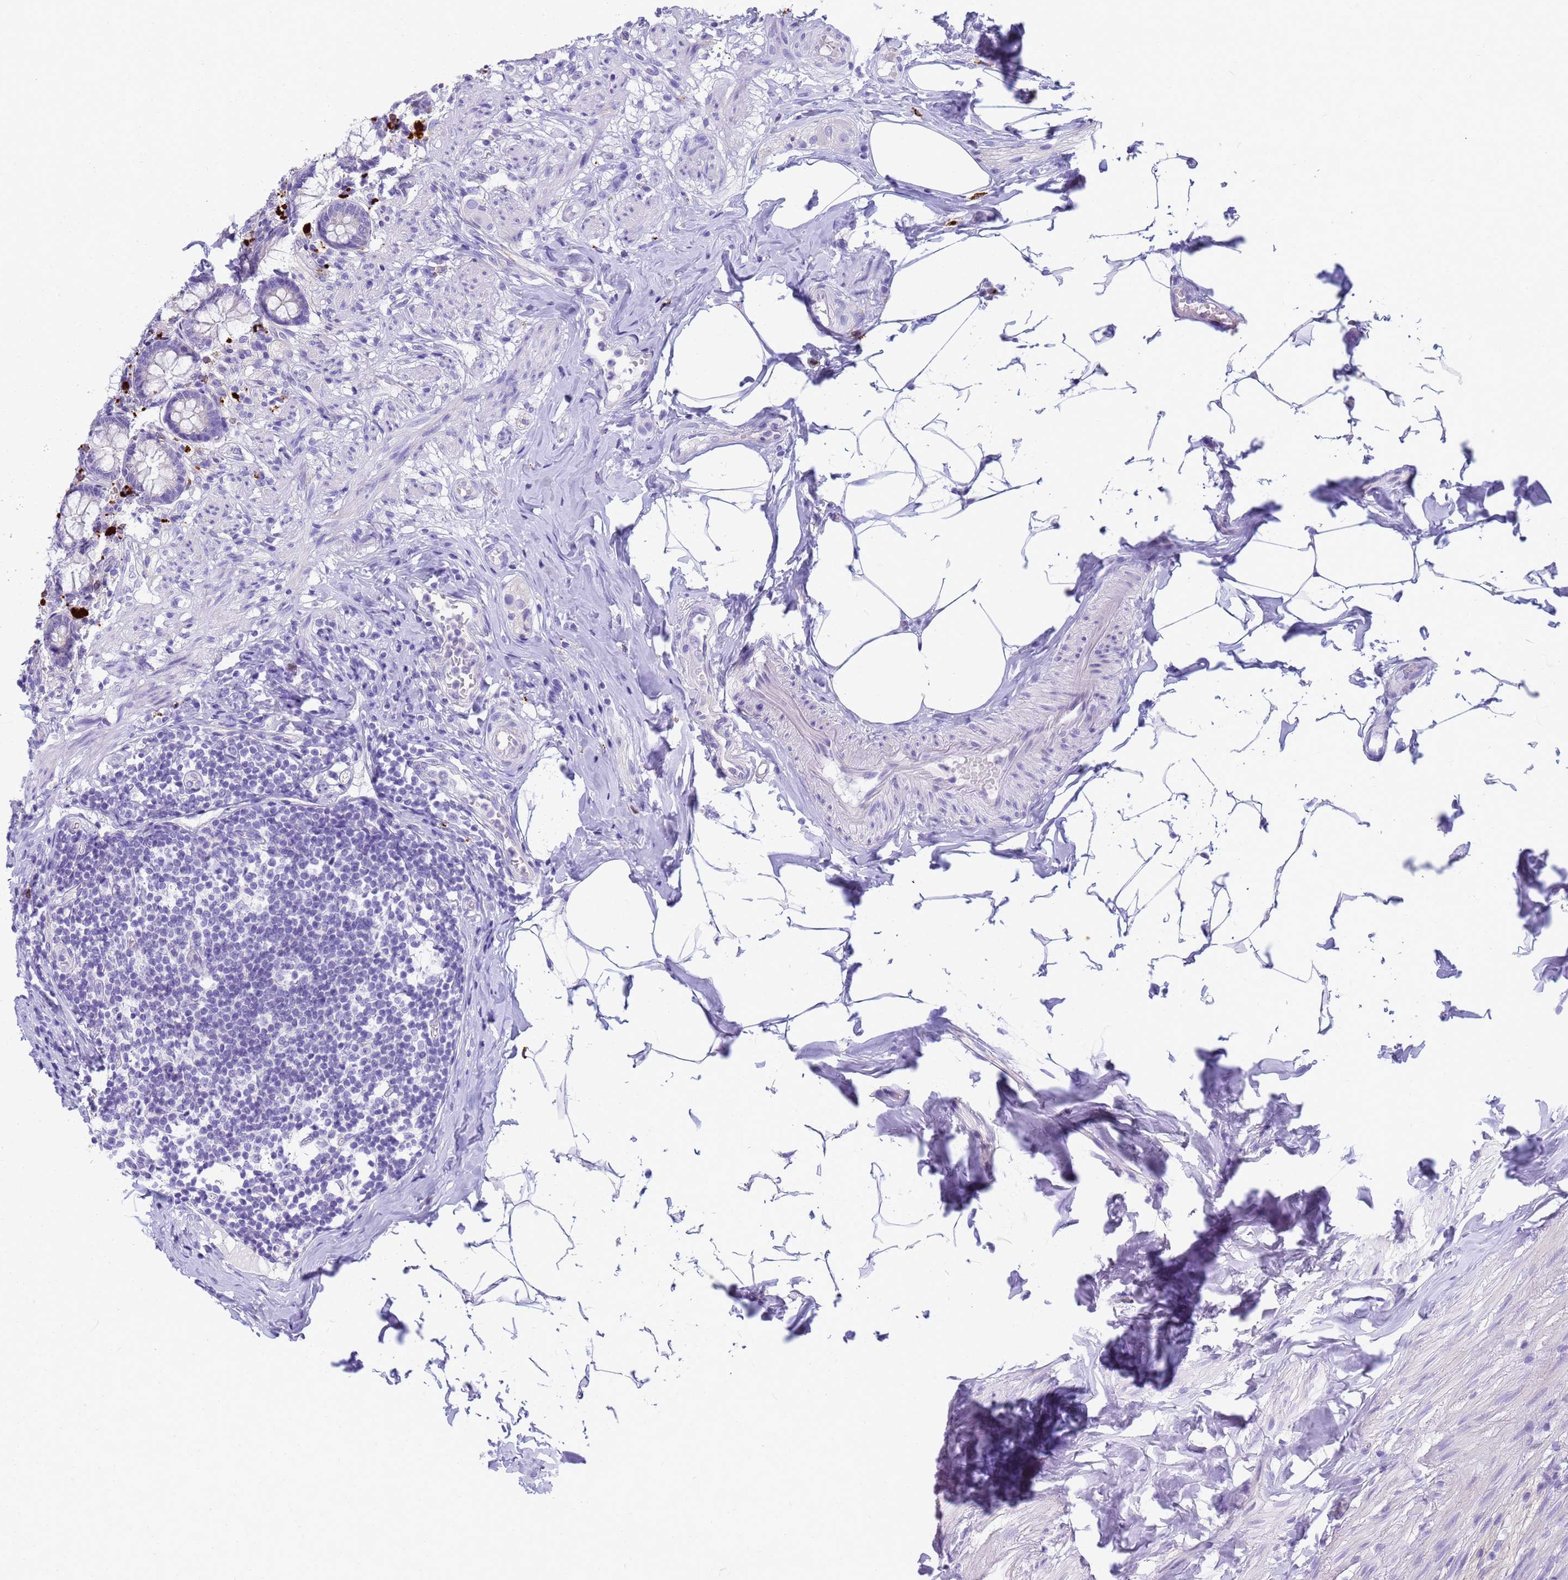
{"staining": {"intensity": "negative", "quantity": "none", "location": "none"}, "tissue": "appendix", "cell_type": "Glandular cells", "image_type": "normal", "snomed": [{"axis": "morphology", "description": "Normal tissue, NOS"}, {"axis": "topography", "description": "Appendix"}], "caption": "Immunohistochemistry histopathology image of benign appendix stained for a protein (brown), which reveals no positivity in glandular cells. Brightfield microscopy of immunohistochemistry stained with DAB (3,3'-diaminobenzidine) (brown) and hematoxylin (blue), captured at high magnification.", "gene": "RNASE2", "patient": {"sex": "male", "age": 55}}